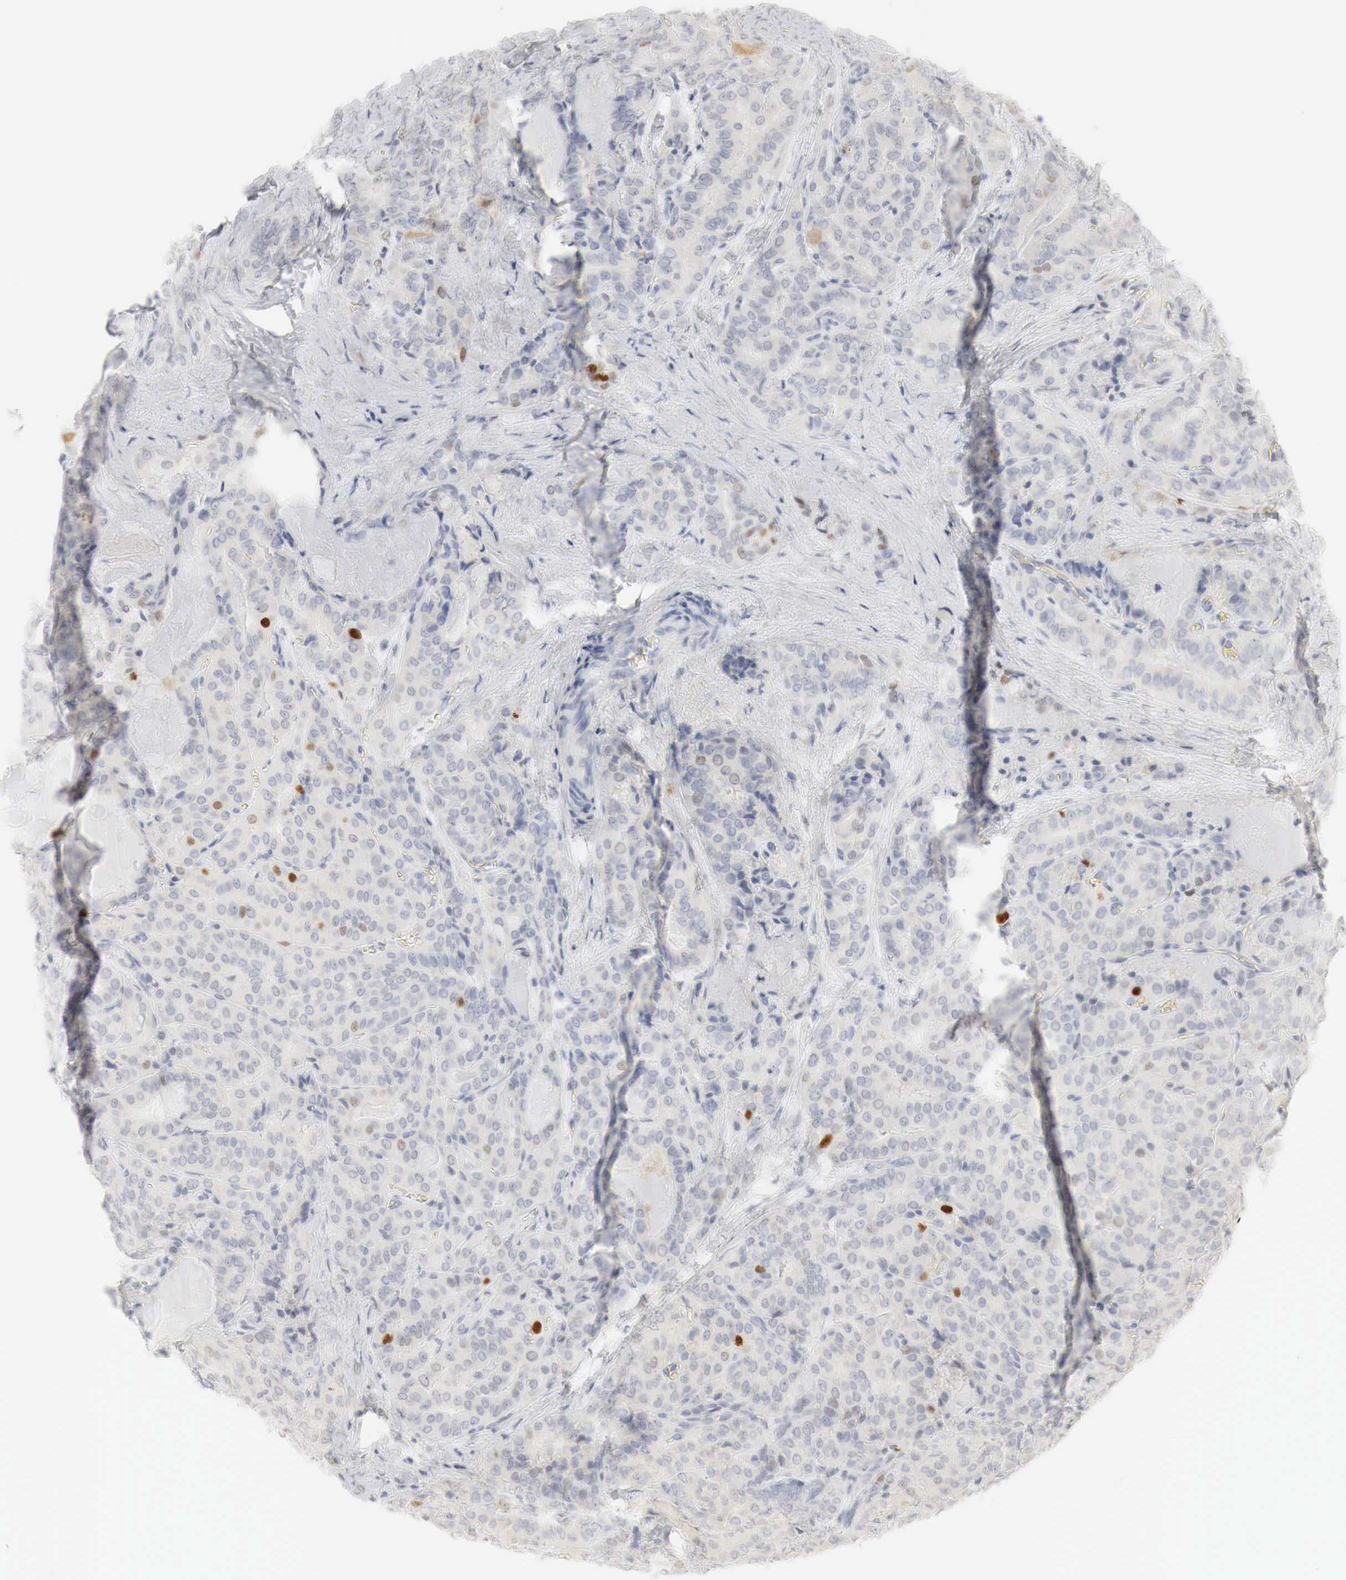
{"staining": {"intensity": "weak", "quantity": "<25%", "location": "nuclear"}, "tissue": "thyroid cancer", "cell_type": "Tumor cells", "image_type": "cancer", "snomed": [{"axis": "morphology", "description": "Papillary adenocarcinoma, NOS"}, {"axis": "topography", "description": "Thyroid gland"}], "caption": "Immunohistochemistry (IHC) of thyroid cancer (papillary adenocarcinoma) exhibits no expression in tumor cells.", "gene": "TP63", "patient": {"sex": "female", "age": 71}}